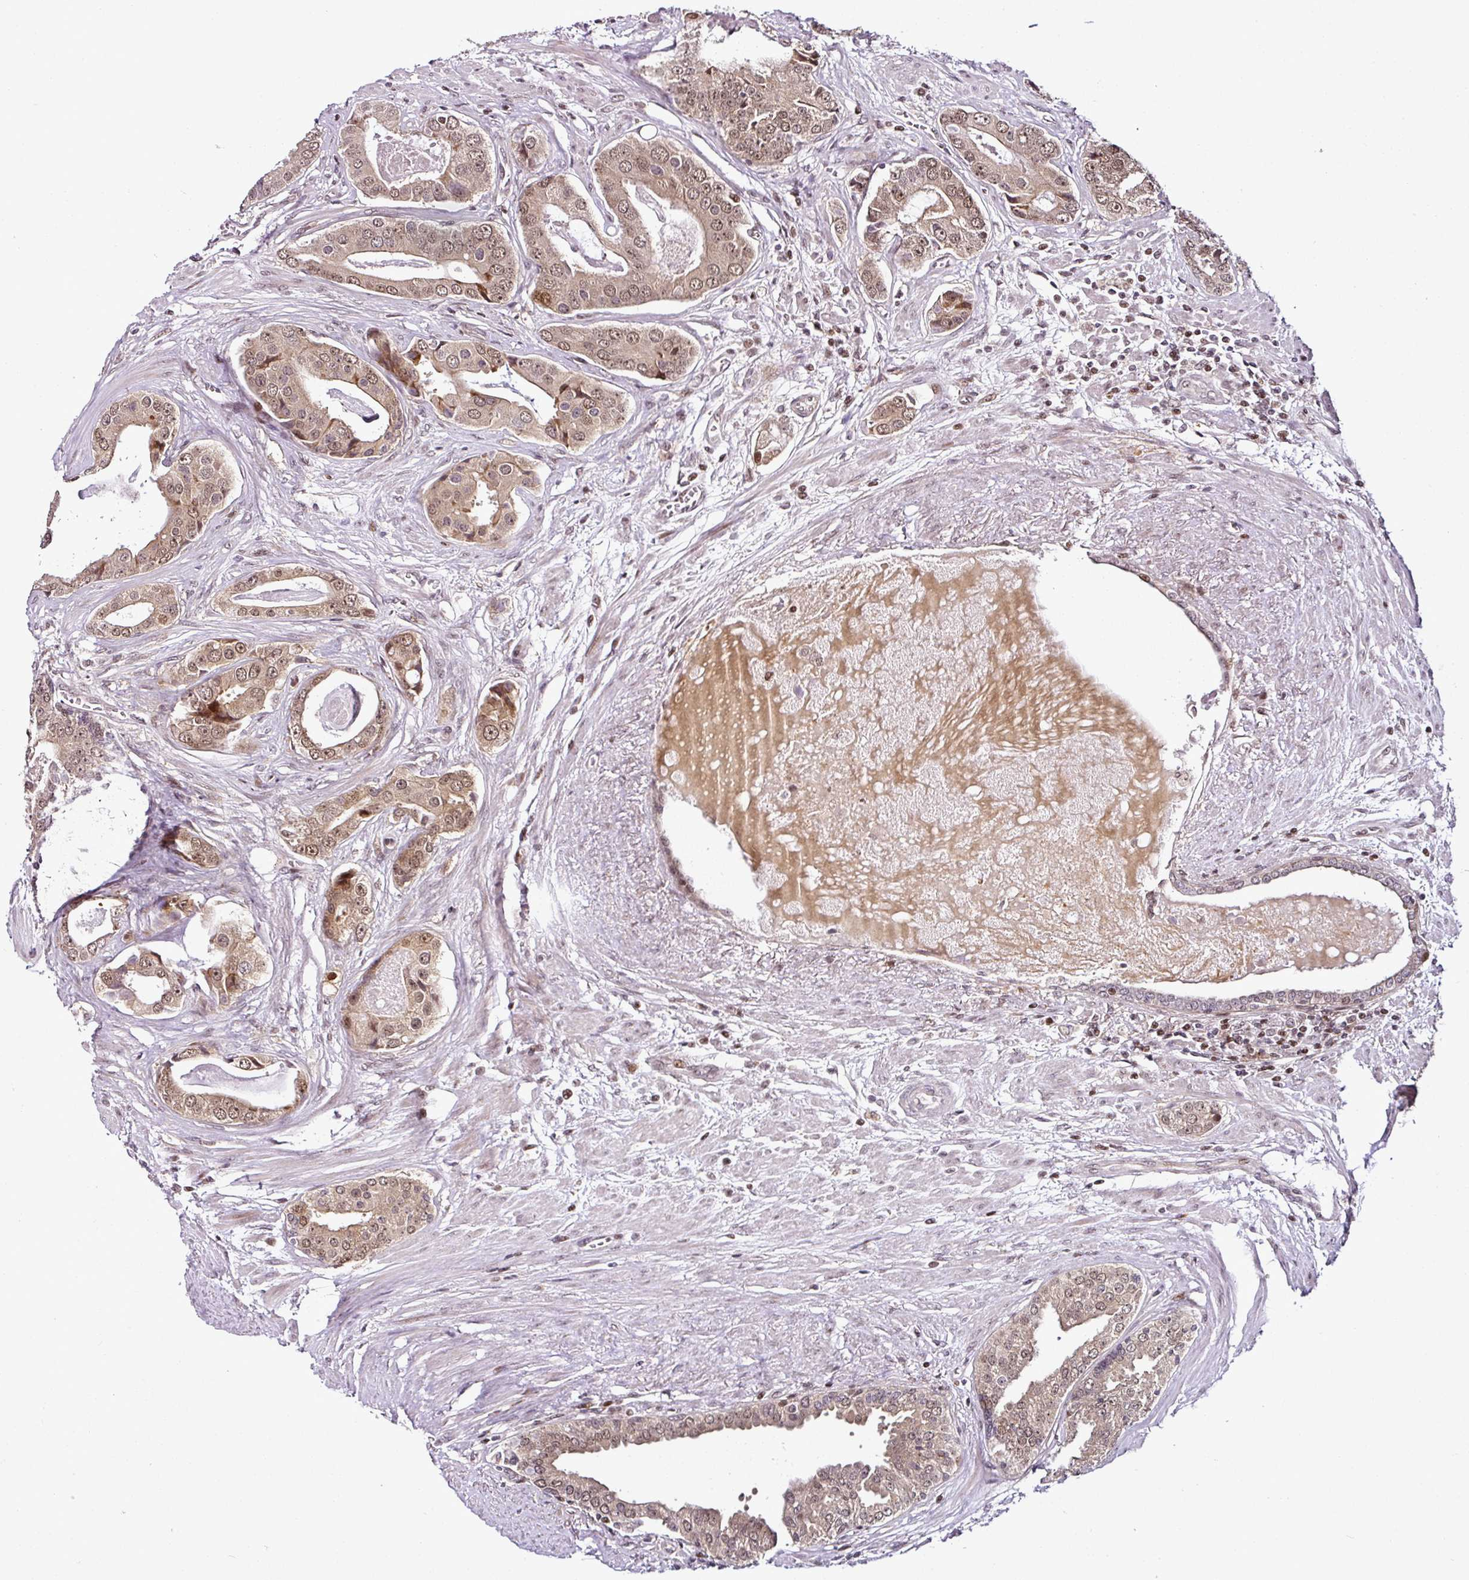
{"staining": {"intensity": "weak", "quantity": ">75%", "location": "nuclear"}, "tissue": "prostate cancer", "cell_type": "Tumor cells", "image_type": "cancer", "snomed": [{"axis": "morphology", "description": "Adenocarcinoma, High grade"}, {"axis": "topography", "description": "Prostate"}], "caption": "Immunohistochemical staining of prostate adenocarcinoma (high-grade) displays low levels of weak nuclear staining in about >75% of tumor cells.", "gene": "COPRS", "patient": {"sex": "male", "age": 71}}